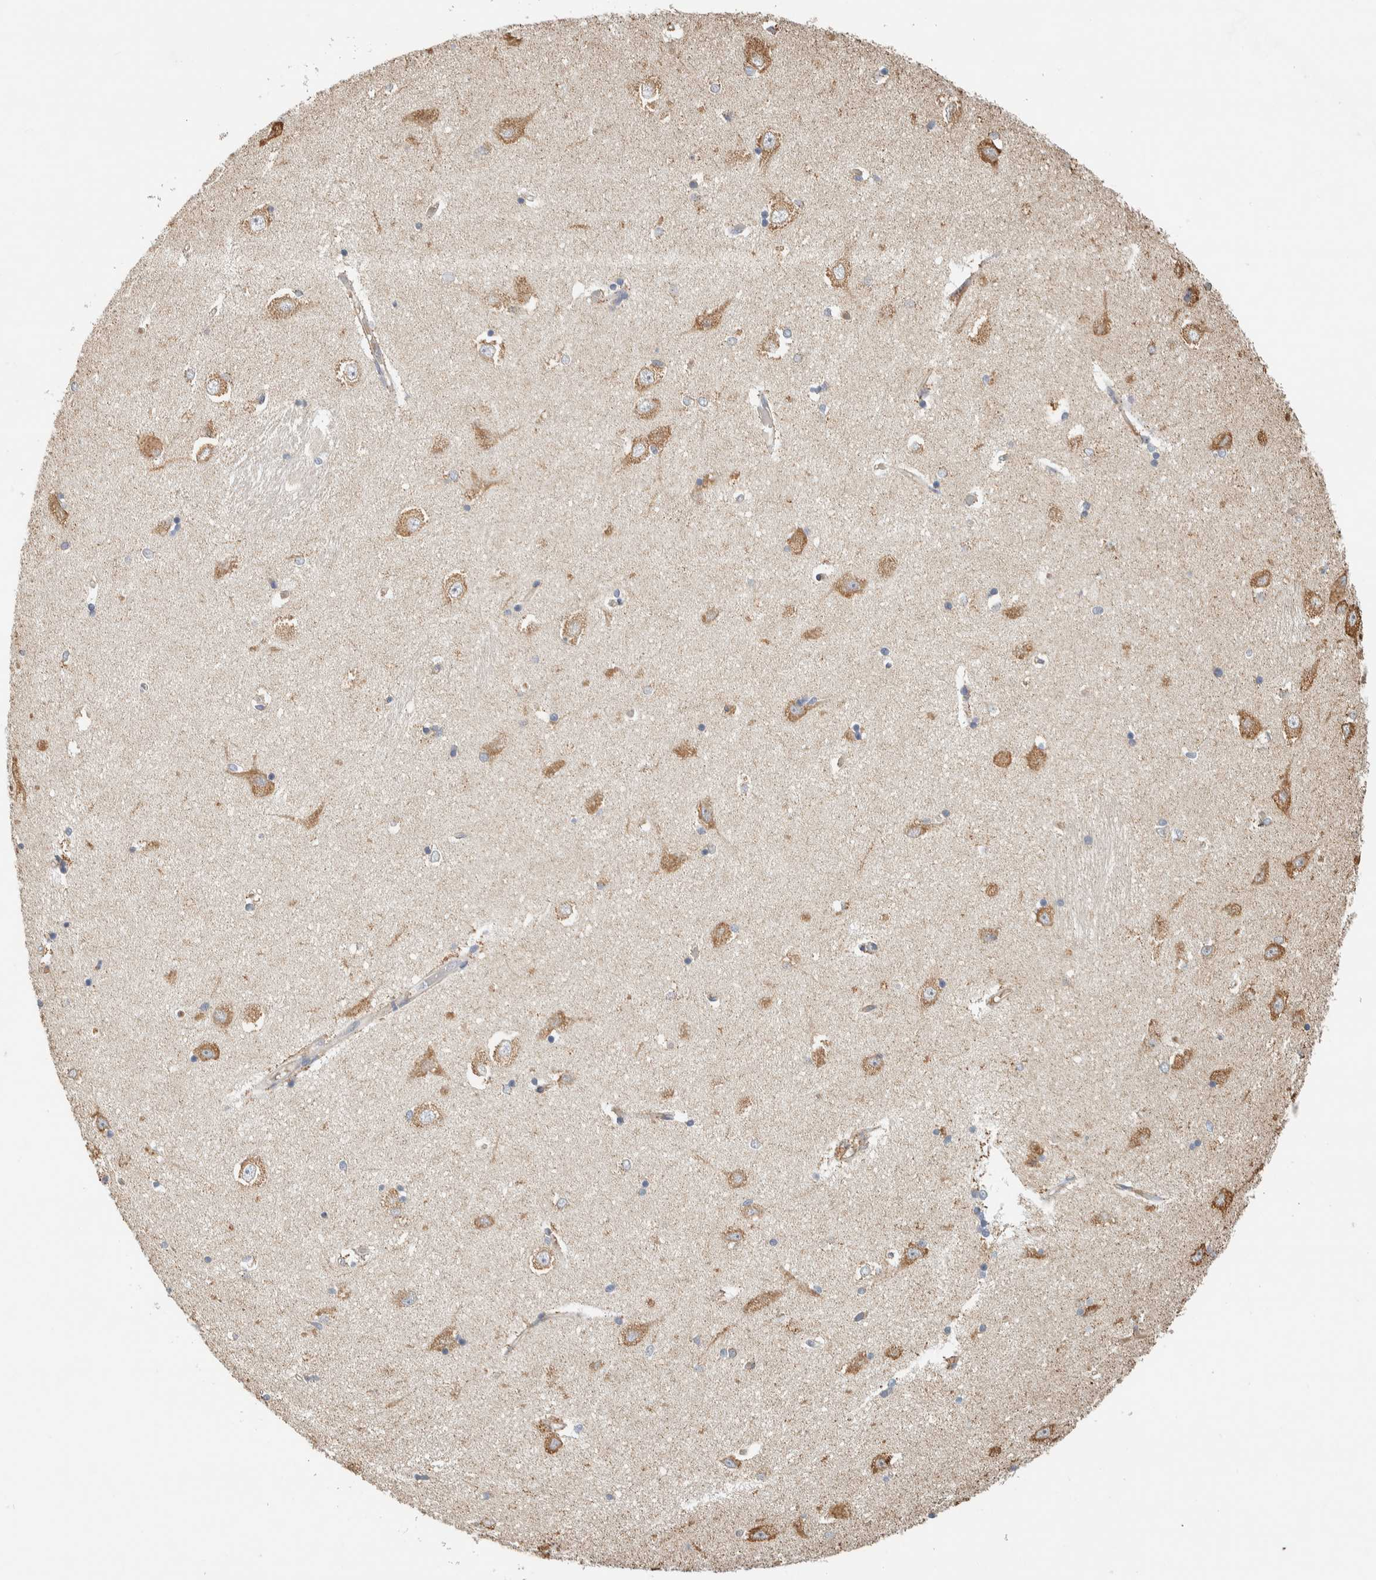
{"staining": {"intensity": "moderate", "quantity": "<25%", "location": "cytoplasmic/membranous"}, "tissue": "hippocampus", "cell_type": "Glial cells", "image_type": "normal", "snomed": [{"axis": "morphology", "description": "Normal tissue, NOS"}, {"axis": "topography", "description": "Hippocampus"}], "caption": "Immunohistochemistry (IHC) histopathology image of unremarkable human hippocampus stained for a protein (brown), which reveals low levels of moderate cytoplasmic/membranous staining in about <25% of glial cells.", "gene": "RAB11FIP1", "patient": {"sex": "male", "age": 45}}